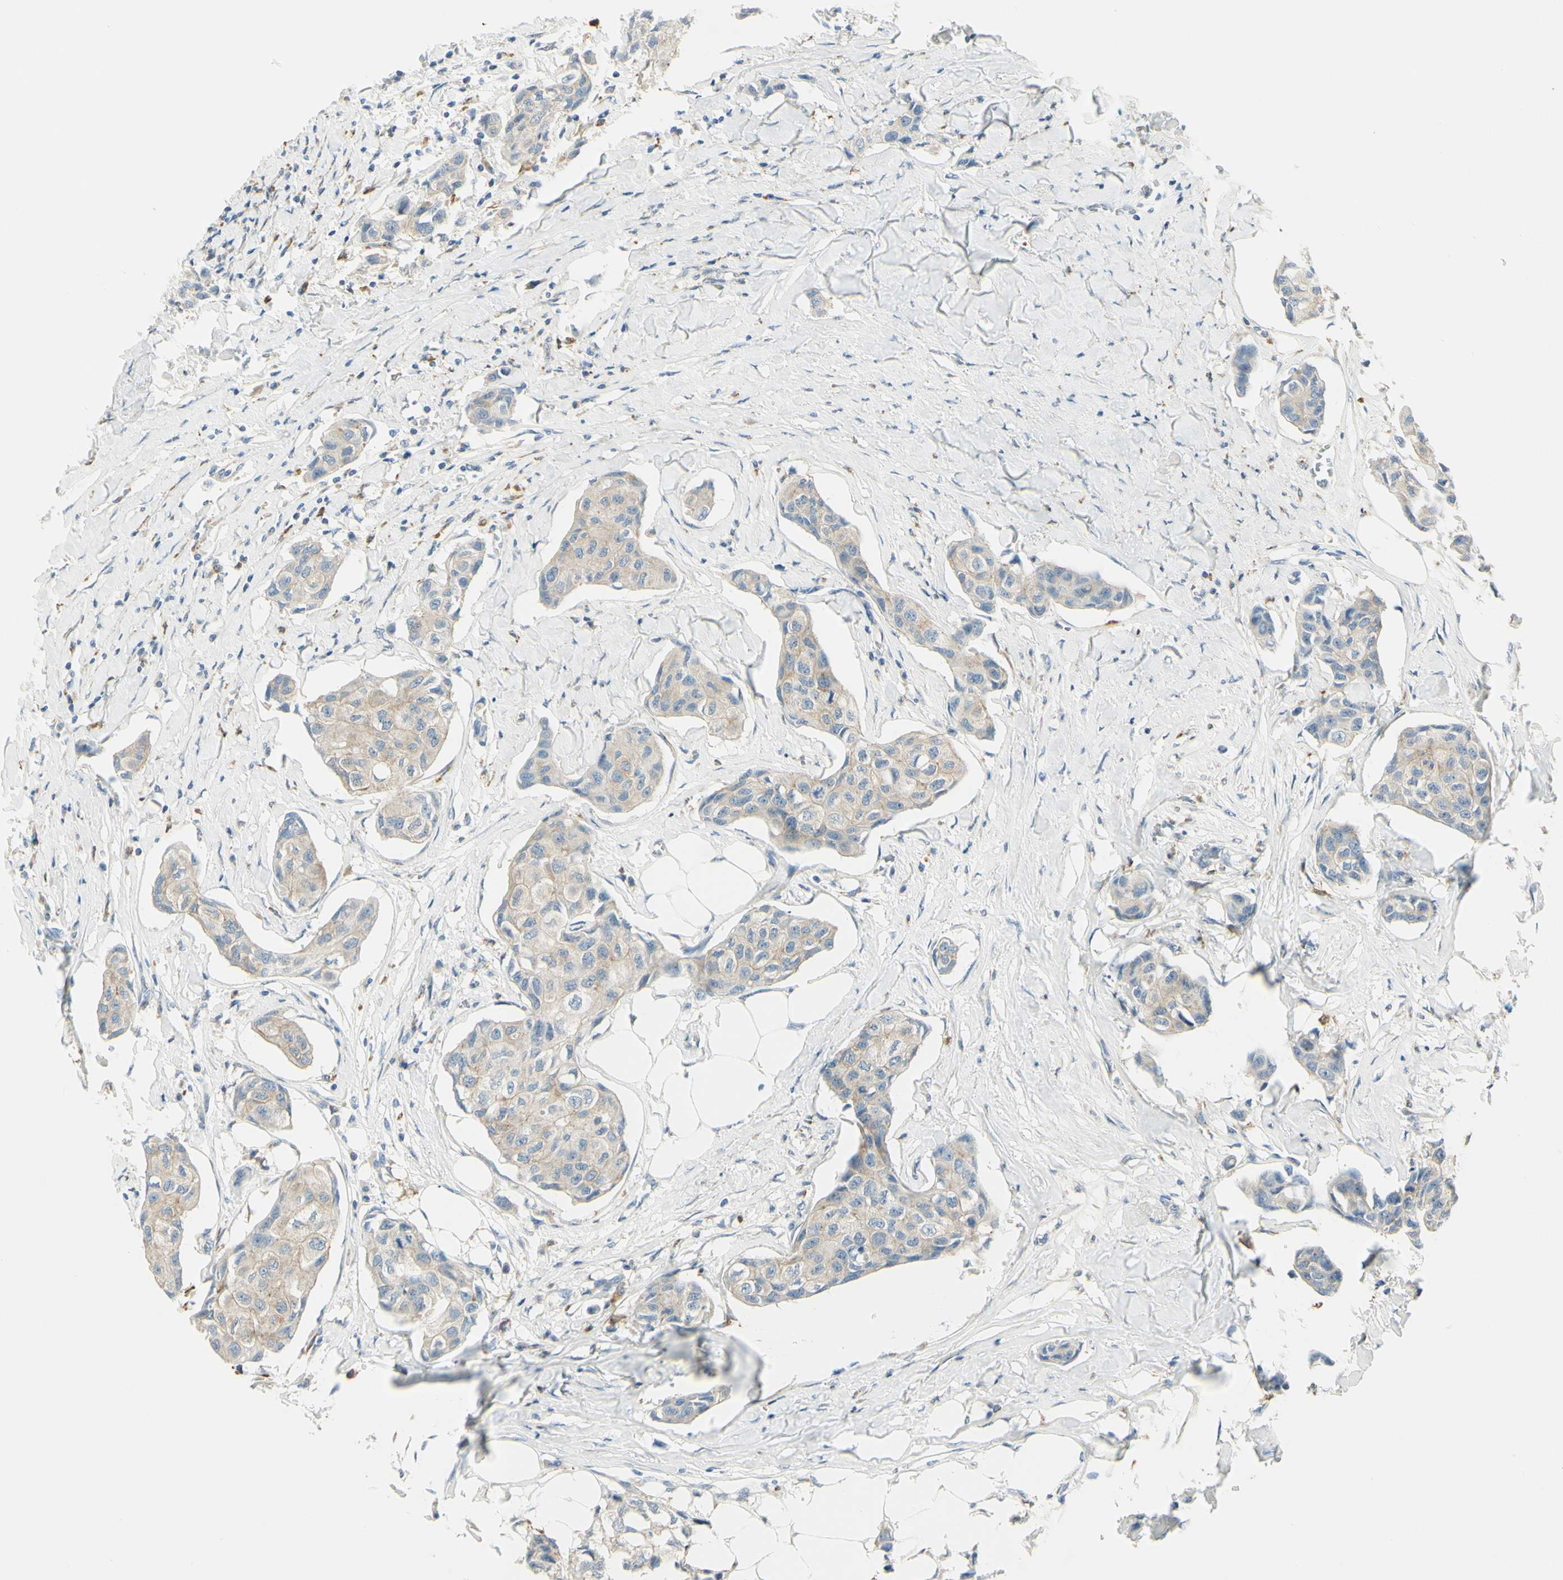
{"staining": {"intensity": "weak", "quantity": ">75%", "location": "cytoplasmic/membranous"}, "tissue": "breast cancer", "cell_type": "Tumor cells", "image_type": "cancer", "snomed": [{"axis": "morphology", "description": "Duct carcinoma"}, {"axis": "topography", "description": "Breast"}], "caption": "This histopathology image shows immunohistochemistry (IHC) staining of breast cancer, with low weak cytoplasmic/membranous staining in about >75% of tumor cells.", "gene": "LAMA3", "patient": {"sex": "female", "age": 80}}